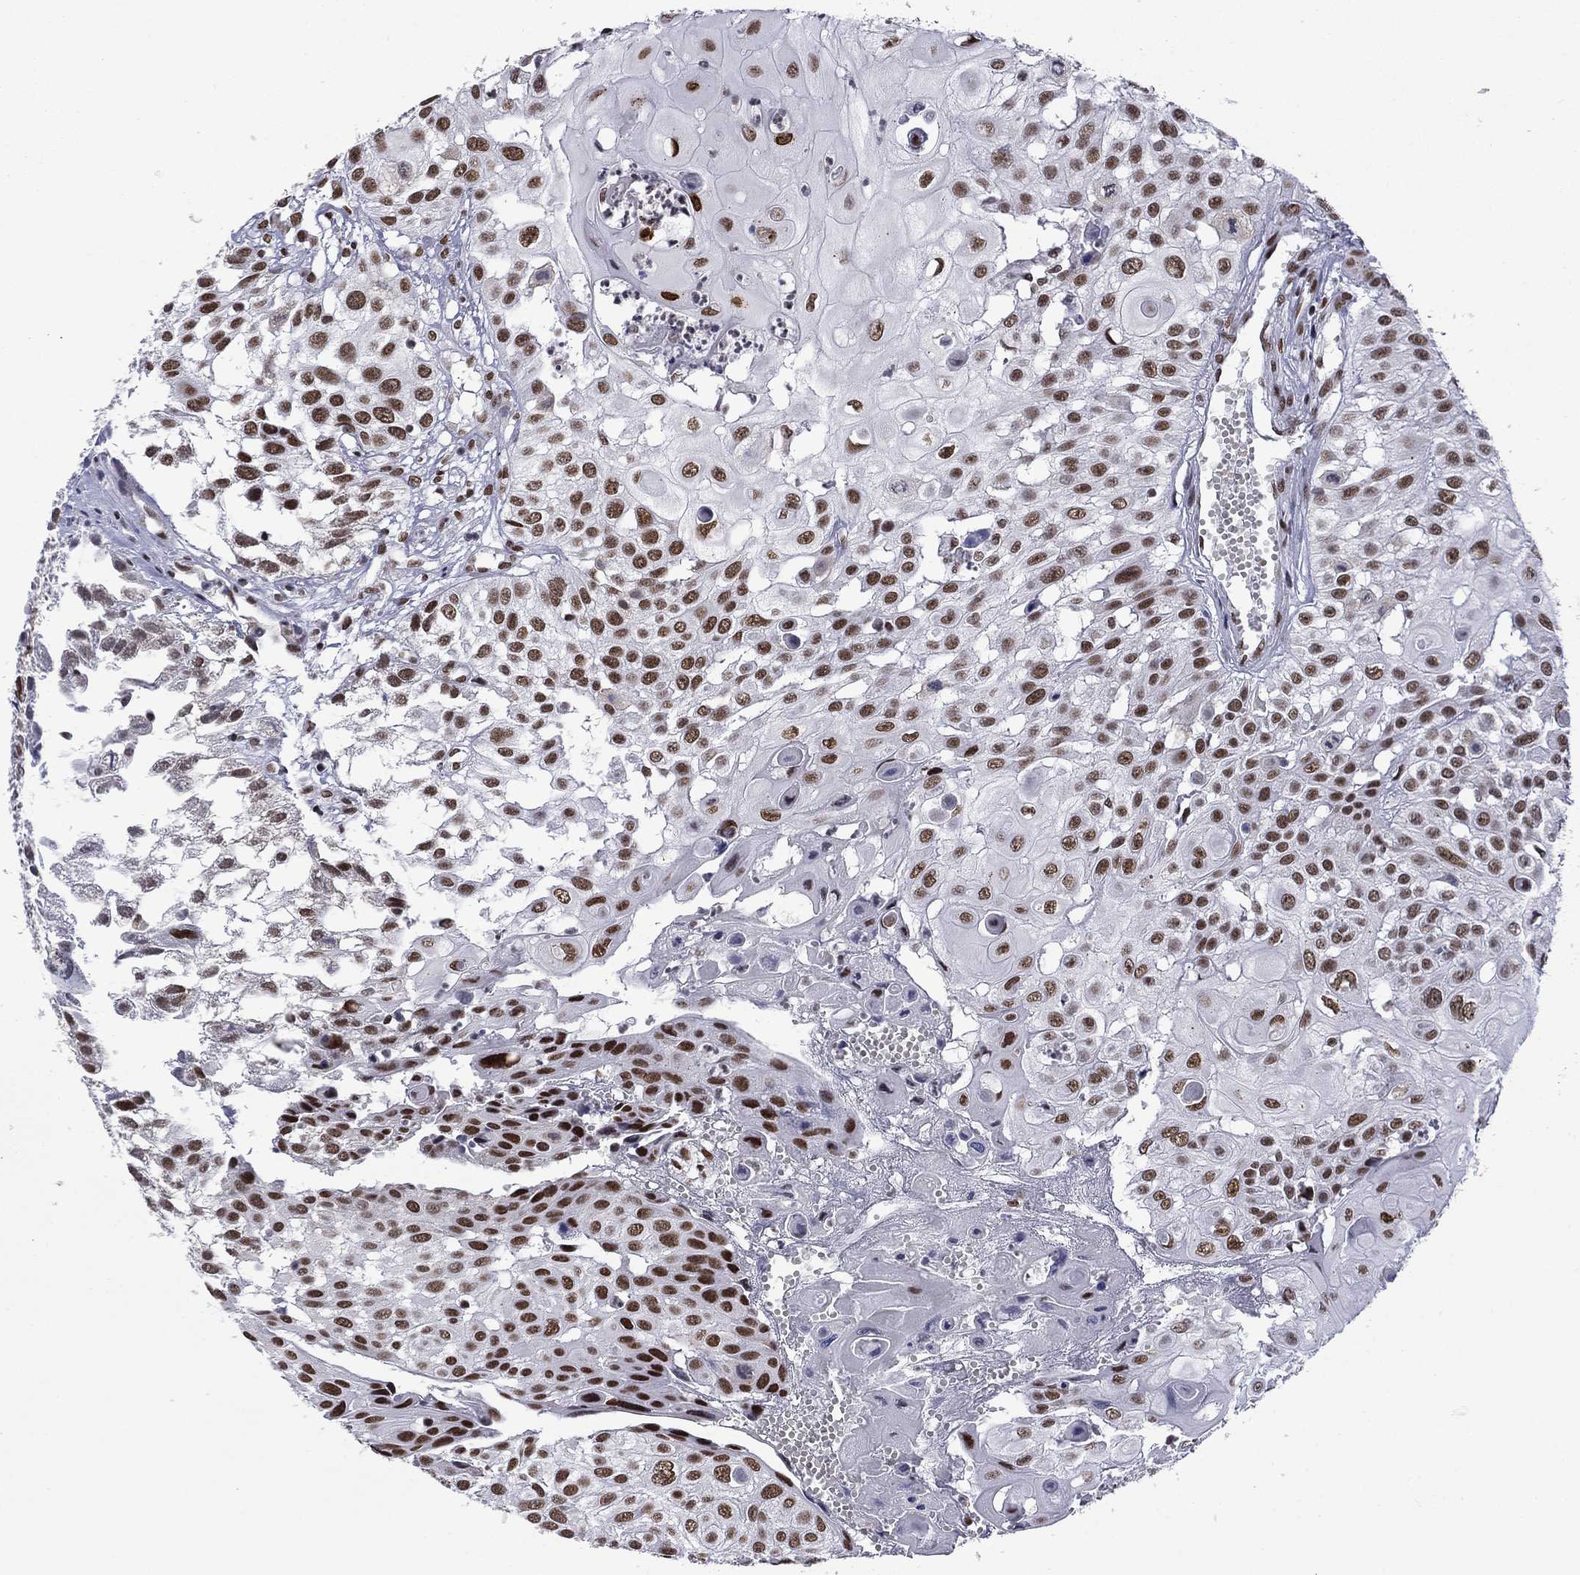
{"staining": {"intensity": "strong", "quantity": ">75%", "location": "nuclear"}, "tissue": "urothelial cancer", "cell_type": "Tumor cells", "image_type": "cancer", "snomed": [{"axis": "morphology", "description": "Urothelial carcinoma, High grade"}, {"axis": "topography", "description": "Urinary bladder"}], "caption": "Urothelial cancer stained with a brown dye exhibits strong nuclear positive staining in about >75% of tumor cells.", "gene": "ETV5", "patient": {"sex": "female", "age": 79}}